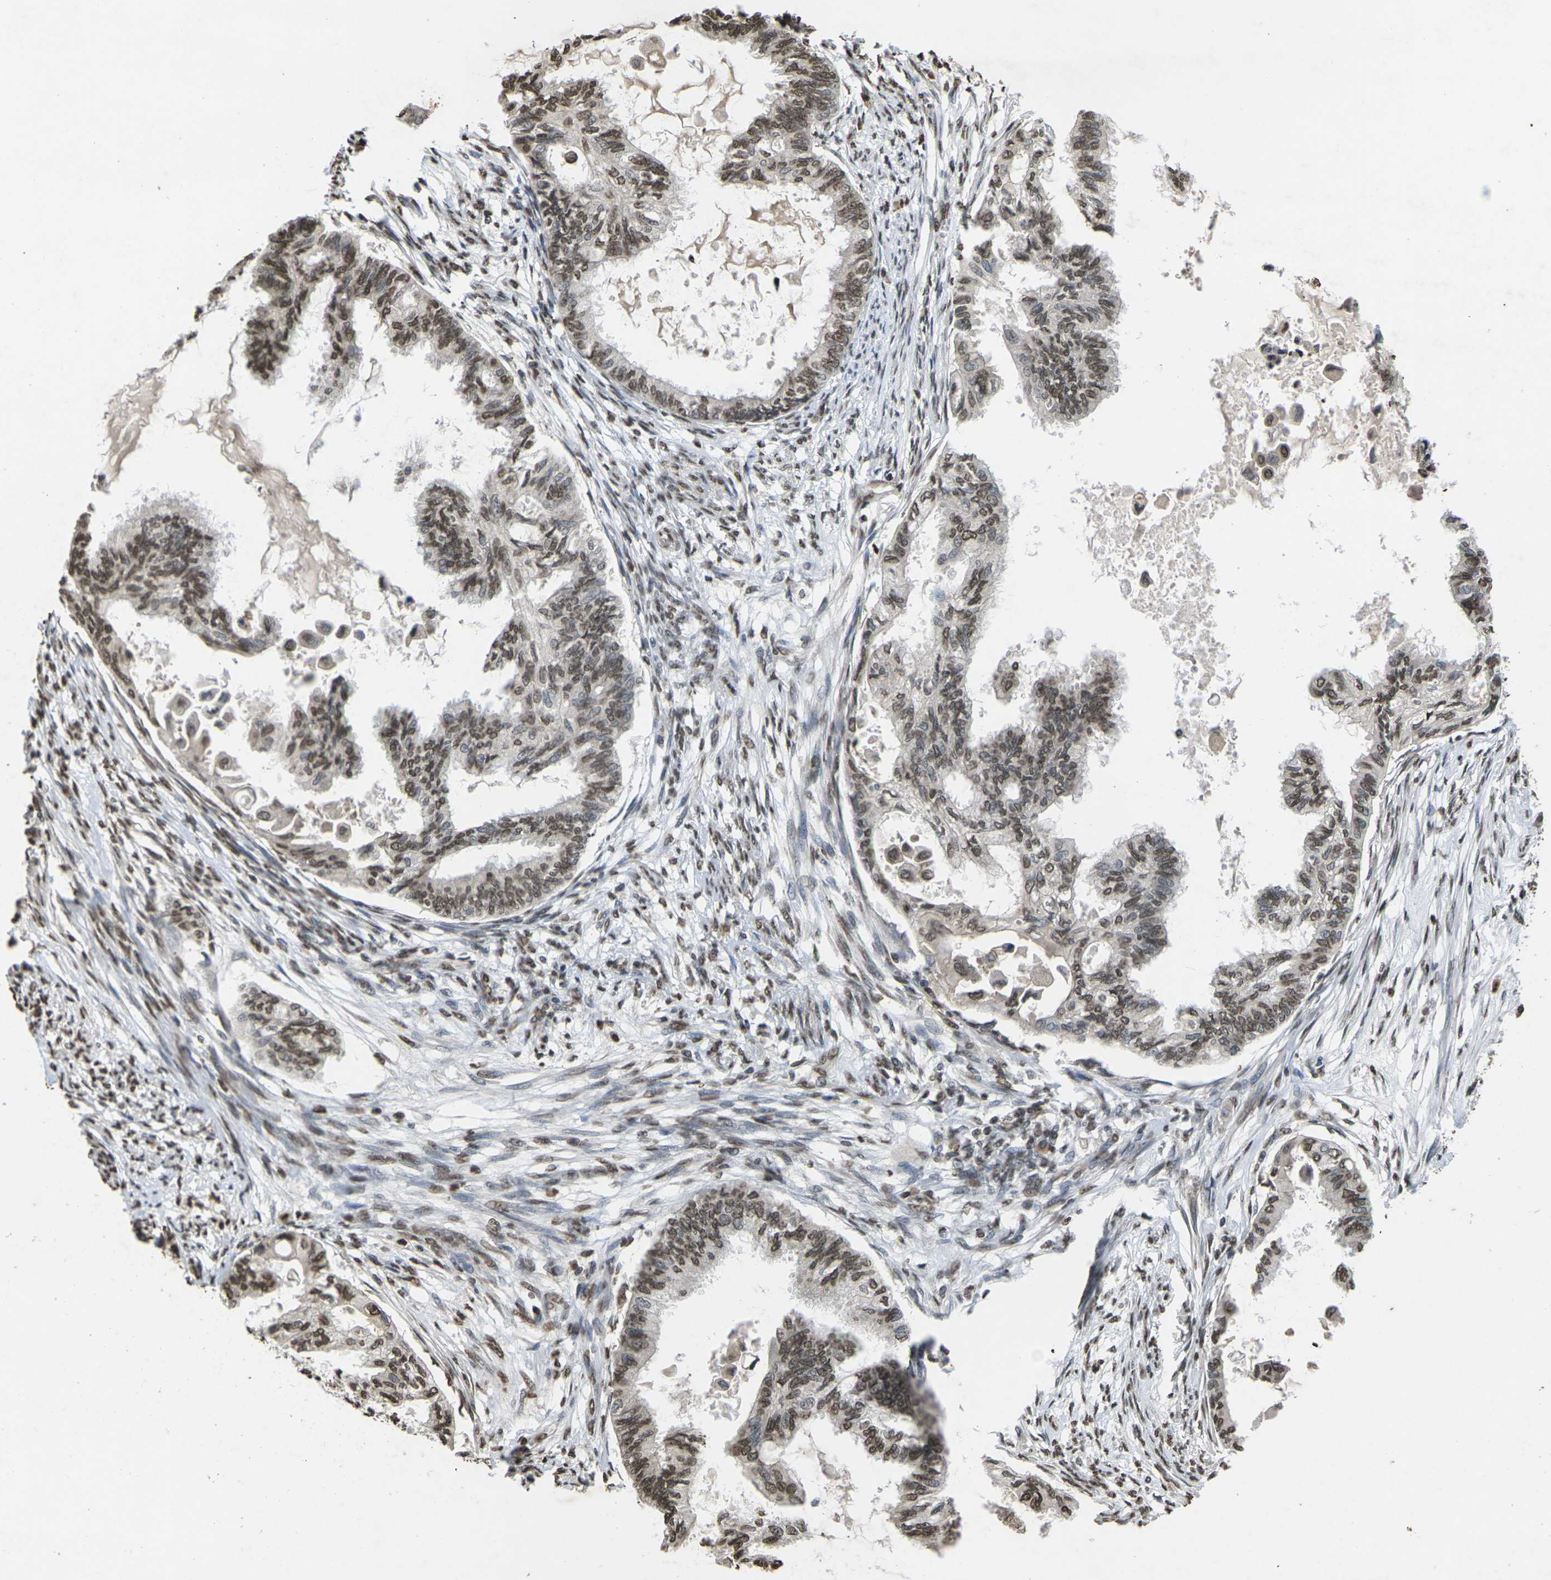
{"staining": {"intensity": "moderate", "quantity": ">75%", "location": "nuclear"}, "tissue": "cervical cancer", "cell_type": "Tumor cells", "image_type": "cancer", "snomed": [{"axis": "morphology", "description": "Normal tissue, NOS"}, {"axis": "morphology", "description": "Adenocarcinoma, NOS"}, {"axis": "topography", "description": "Cervix"}, {"axis": "topography", "description": "Endometrium"}], "caption": "Protein expression analysis of adenocarcinoma (cervical) shows moderate nuclear expression in about >75% of tumor cells. The staining was performed using DAB (3,3'-diaminobenzidine) to visualize the protein expression in brown, while the nuclei were stained in blue with hematoxylin (Magnification: 20x).", "gene": "EMSY", "patient": {"sex": "female", "age": 86}}